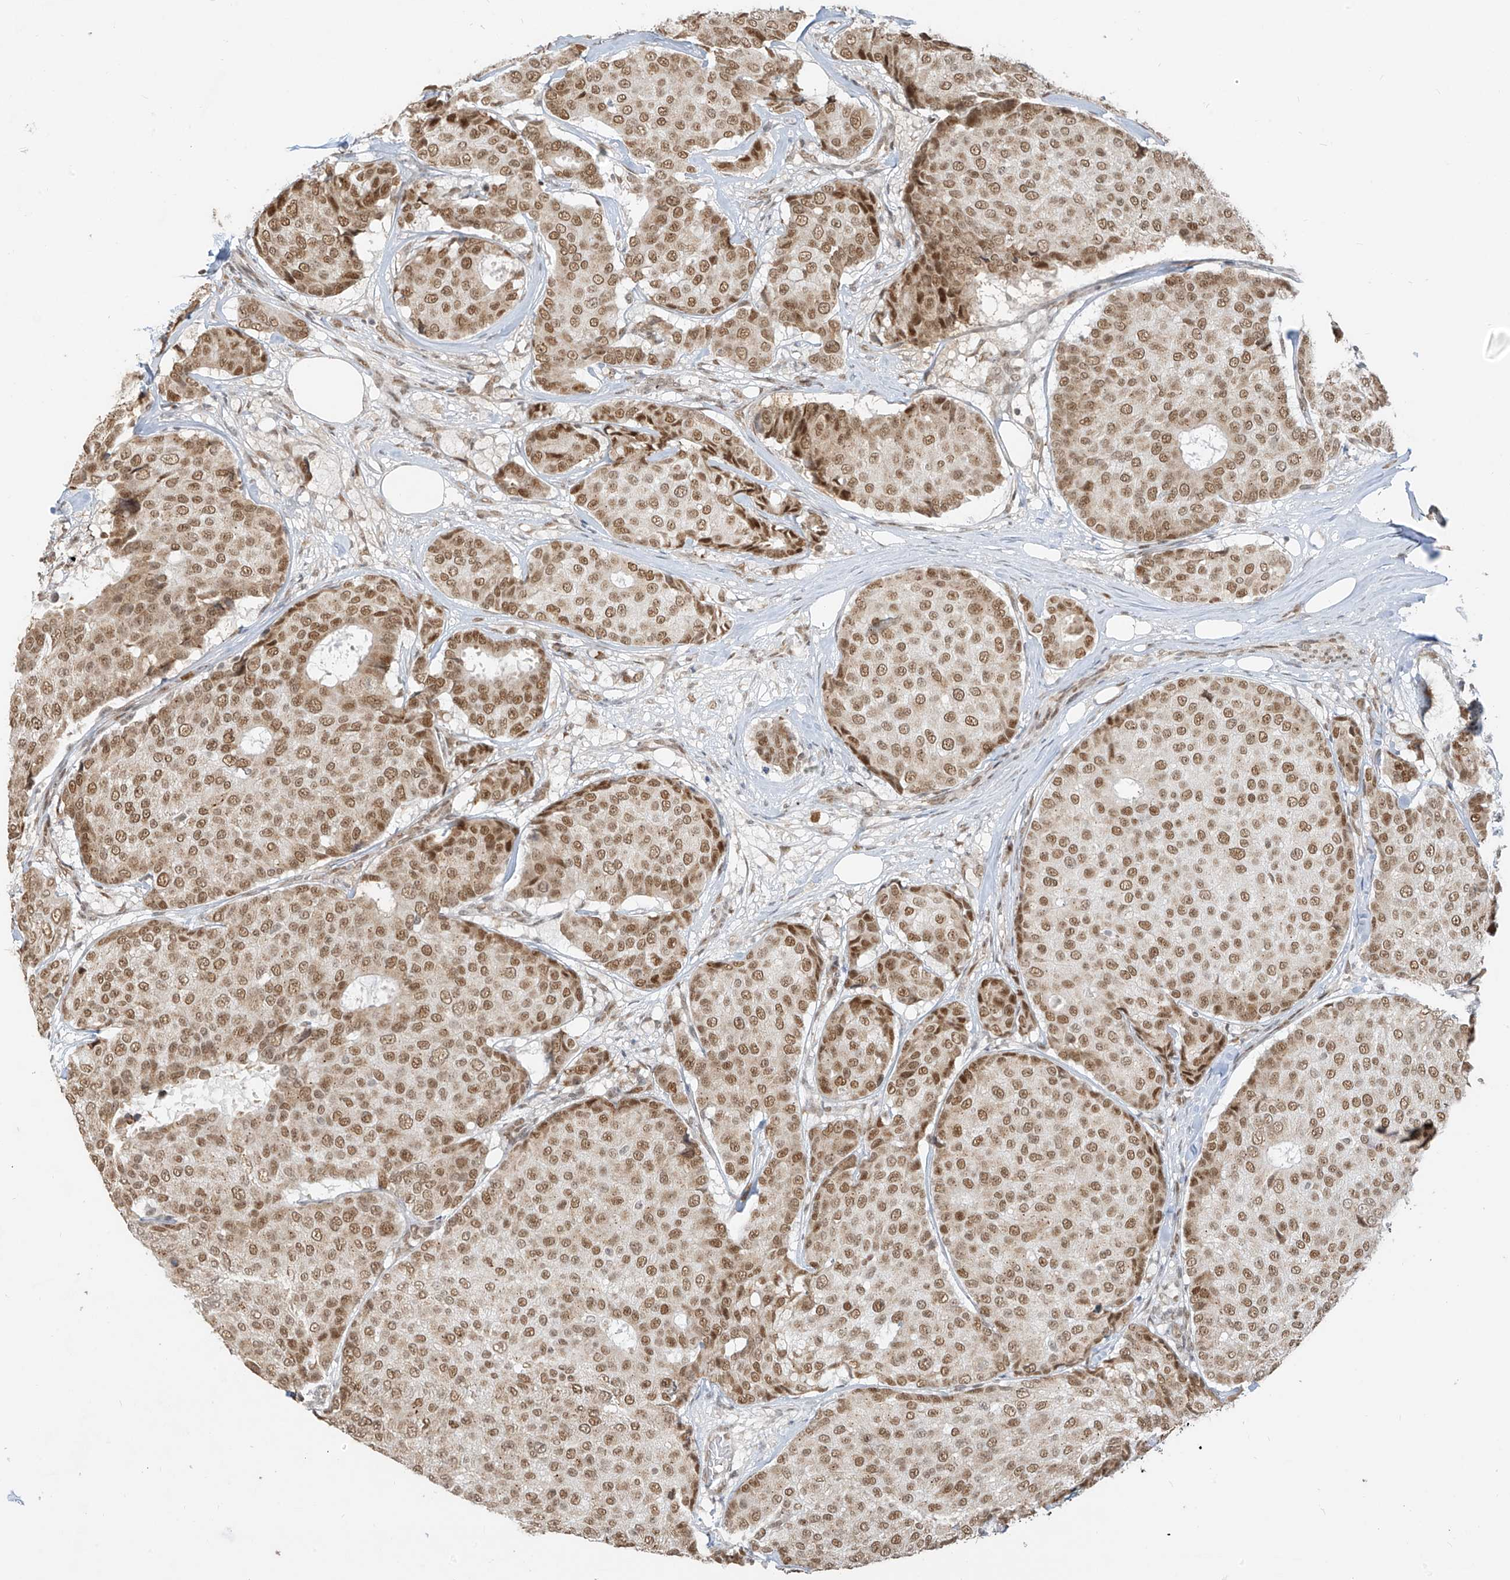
{"staining": {"intensity": "moderate", "quantity": ">75%", "location": "nuclear"}, "tissue": "breast cancer", "cell_type": "Tumor cells", "image_type": "cancer", "snomed": [{"axis": "morphology", "description": "Duct carcinoma"}, {"axis": "topography", "description": "Breast"}], "caption": "Protein positivity by IHC demonstrates moderate nuclear expression in approximately >75% of tumor cells in infiltrating ductal carcinoma (breast).", "gene": "ZMYM2", "patient": {"sex": "female", "age": 75}}